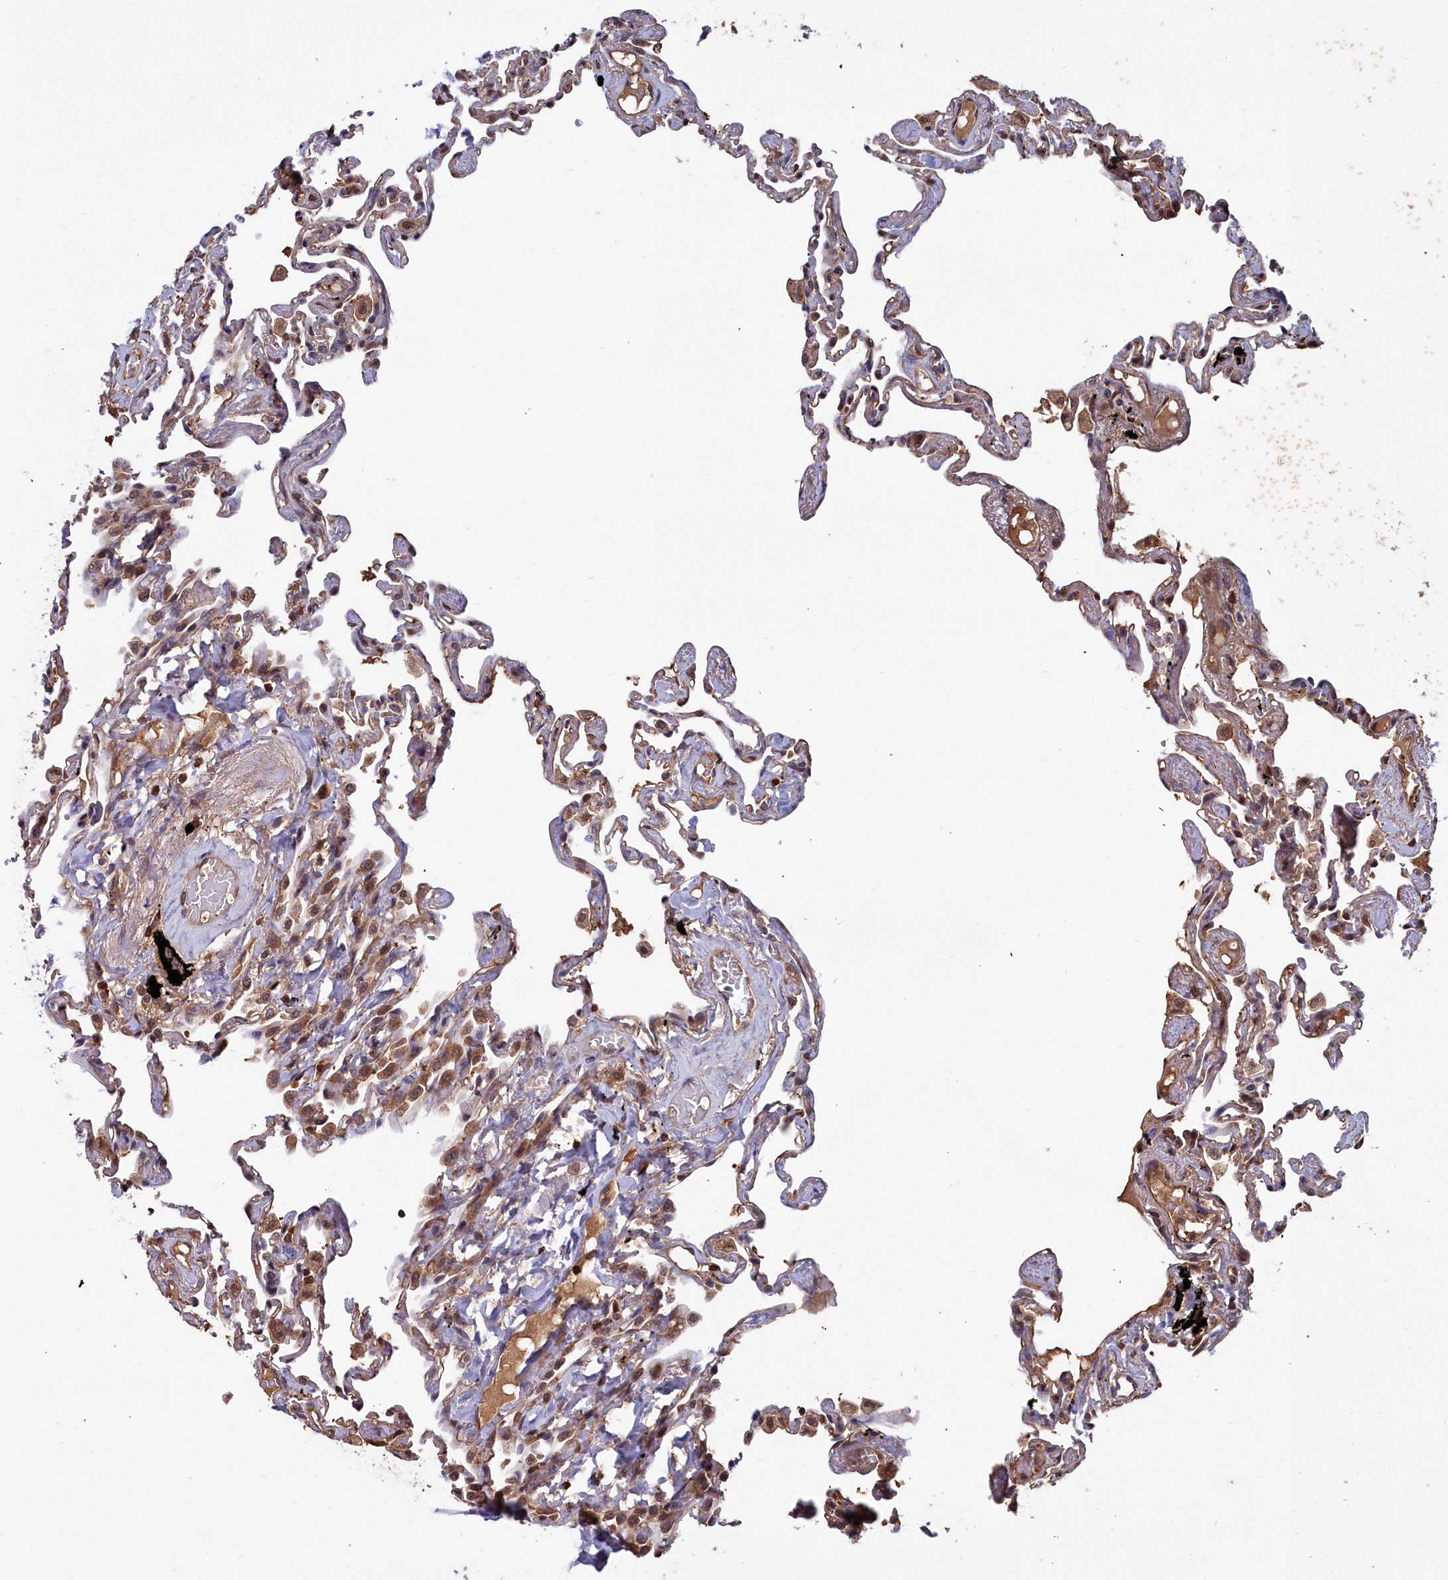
{"staining": {"intensity": "moderate", "quantity": ">75%", "location": "cytoplasmic/membranous"}, "tissue": "lung", "cell_type": "Alveolar cells", "image_type": "normal", "snomed": [{"axis": "morphology", "description": "Normal tissue, NOS"}, {"axis": "topography", "description": "Lung"}], "caption": "Human lung stained with a brown dye displays moderate cytoplasmic/membranous positive expression in approximately >75% of alveolar cells.", "gene": "GFRA2", "patient": {"sex": "female", "age": 67}}